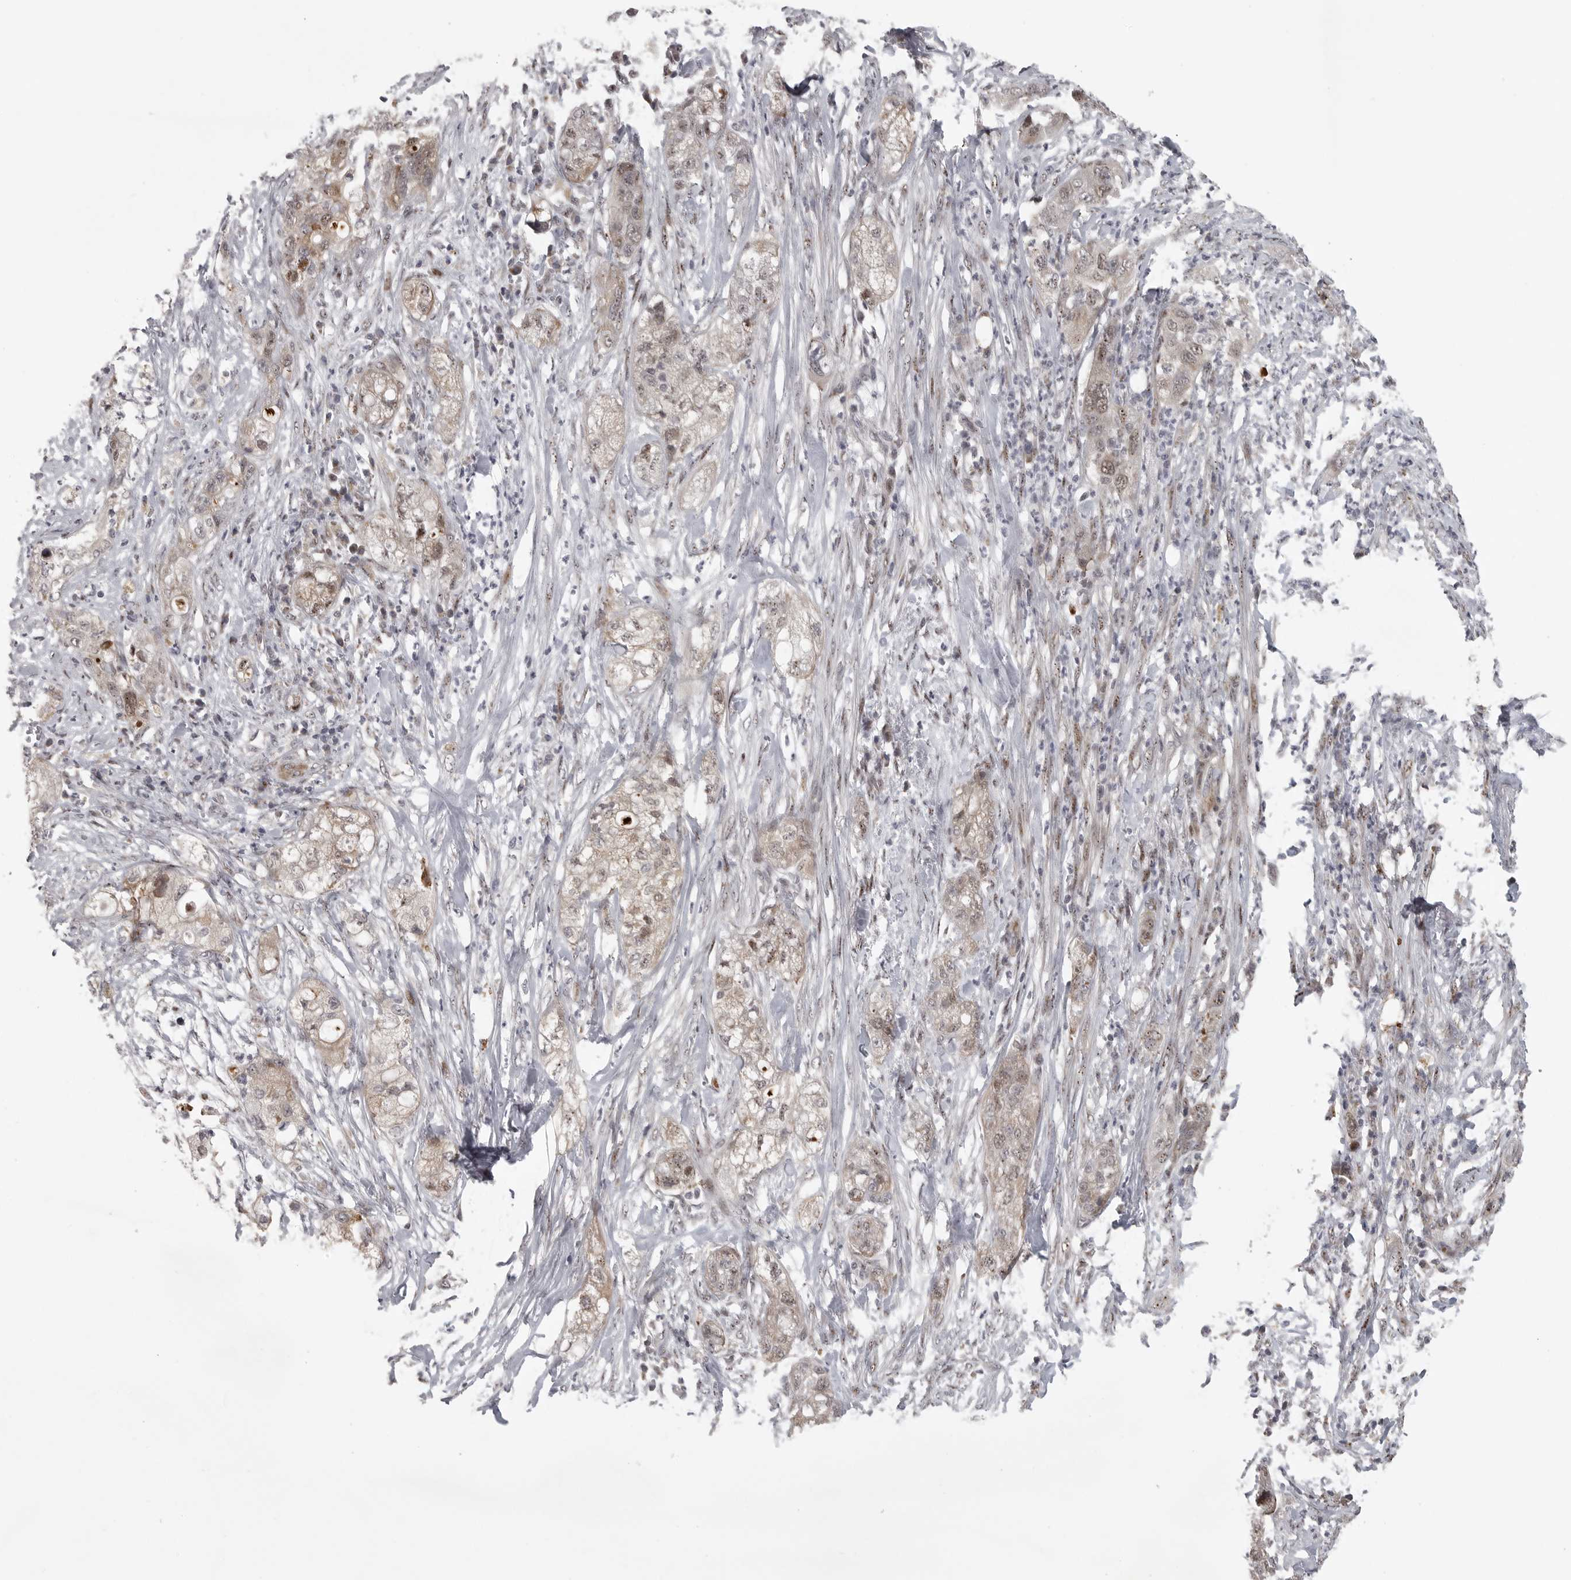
{"staining": {"intensity": "weak", "quantity": ">75%", "location": "cytoplasmic/membranous,nuclear"}, "tissue": "pancreatic cancer", "cell_type": "Tumor cells", "image_type": "cancer", "snomed": [{"axis": "morphology", "description": "Adenocarcinoma, NOS"}, {"axis": "topography", "description": "Pancreas"}], "caption": "This is an image of IHC staining of adenocarcinoma (pancreatic), which shows weak staining in the cytoplasmic/membranous and nuclear of tumor cells.", "gene": "POLE2", "patient": {"sex": "female", "age": 78}}